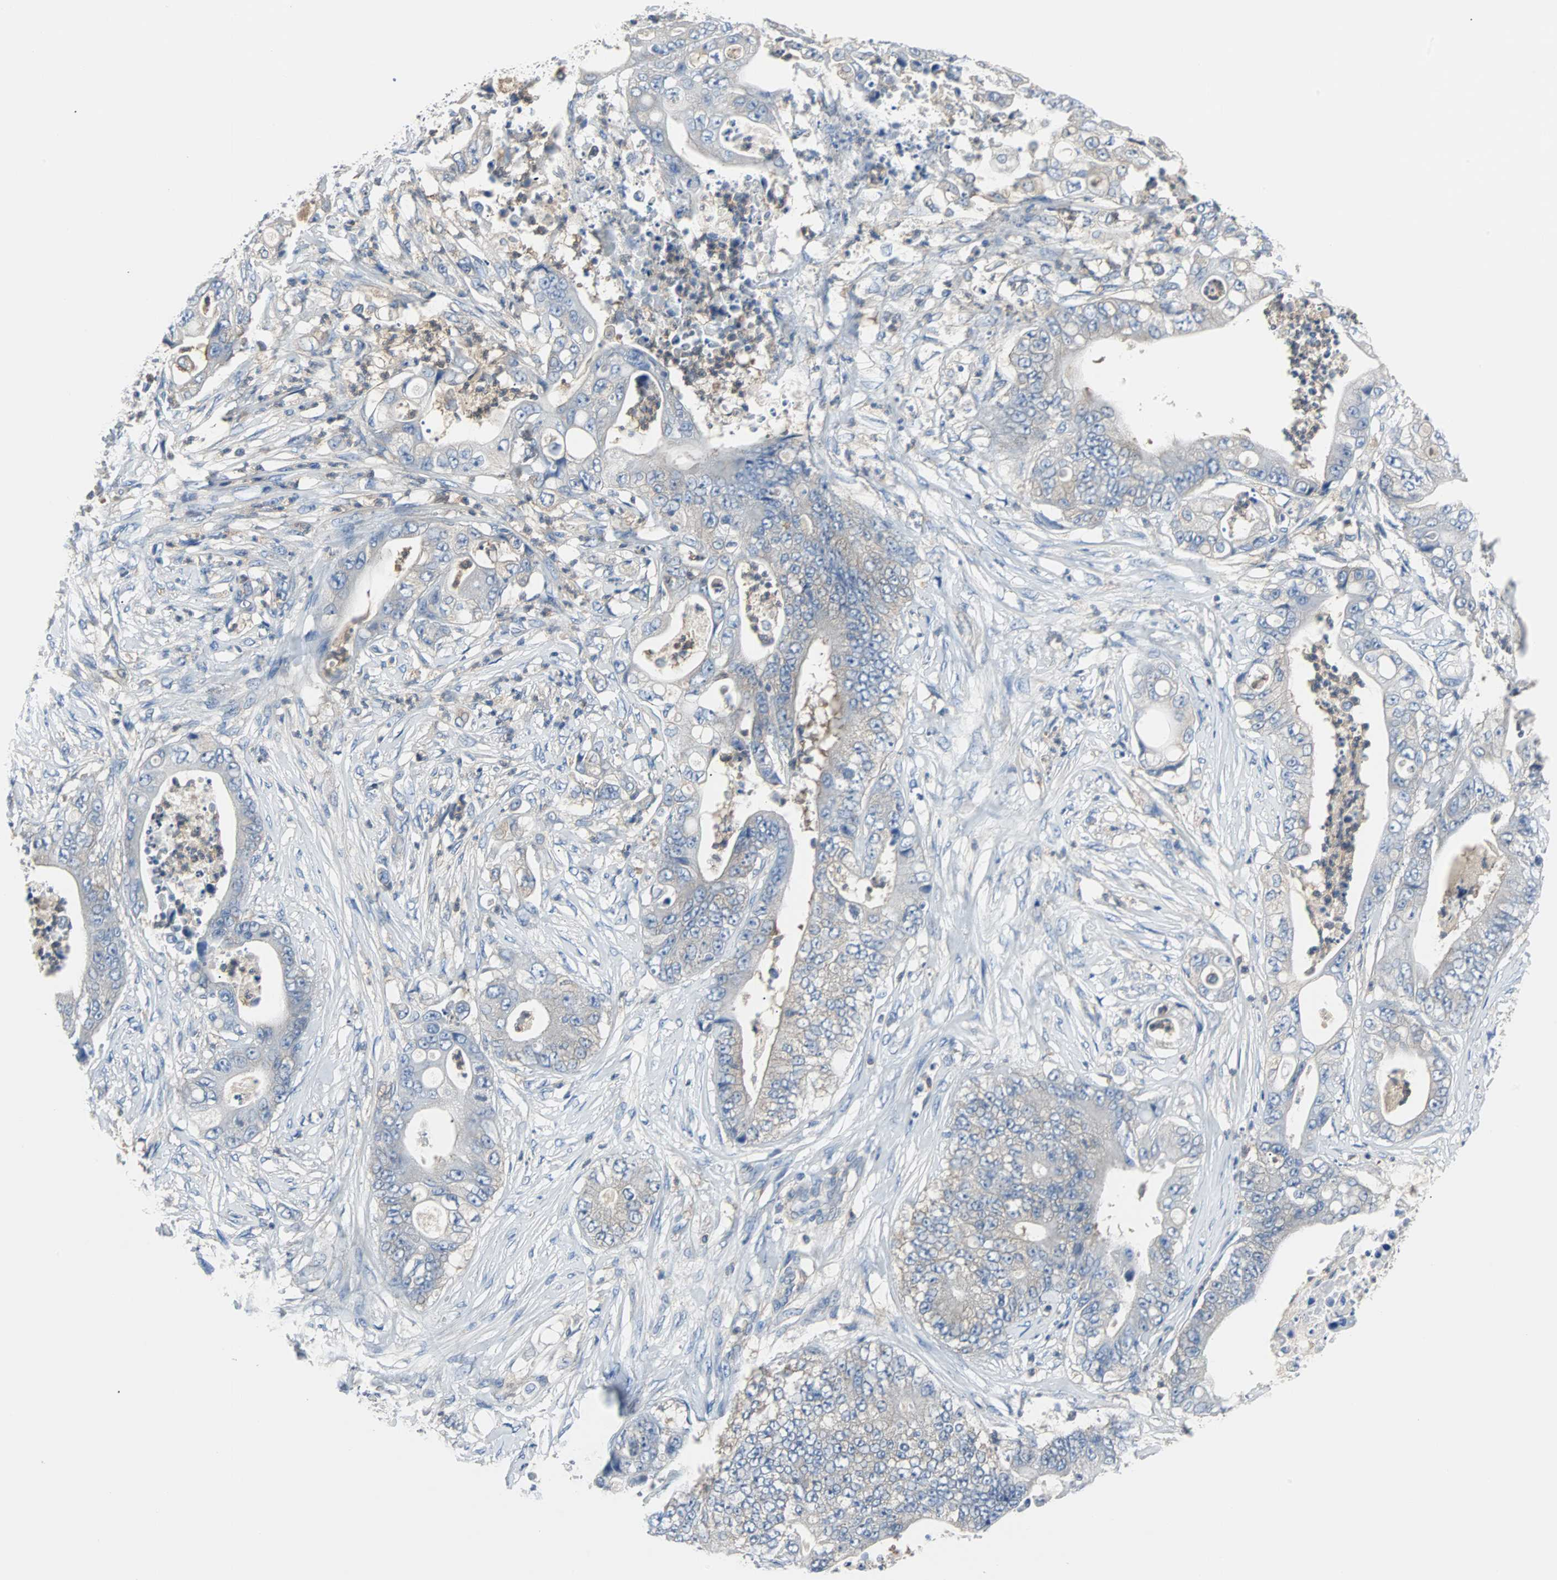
{"staining": {"intensity": "weak", "quantity": "25%-75%", "location": "cytoplasmic/membranous"}, "tissue": "stomach cancer", "cell_type": "Tumor cells", "image_type": "cancer", "snomed": [{"axis": "morphology", "description": "Adenocarcinoma, NOS"}, {"axis": "topography", "description": "Stomach"}], "caption": "Weak cytoplasmic/membranous protein expression is identified in approximately 25%-75% of tumor cells in stomach cancer.", "gene": "TSC22D4", "patient": {"sex": "female", "age": 73}}